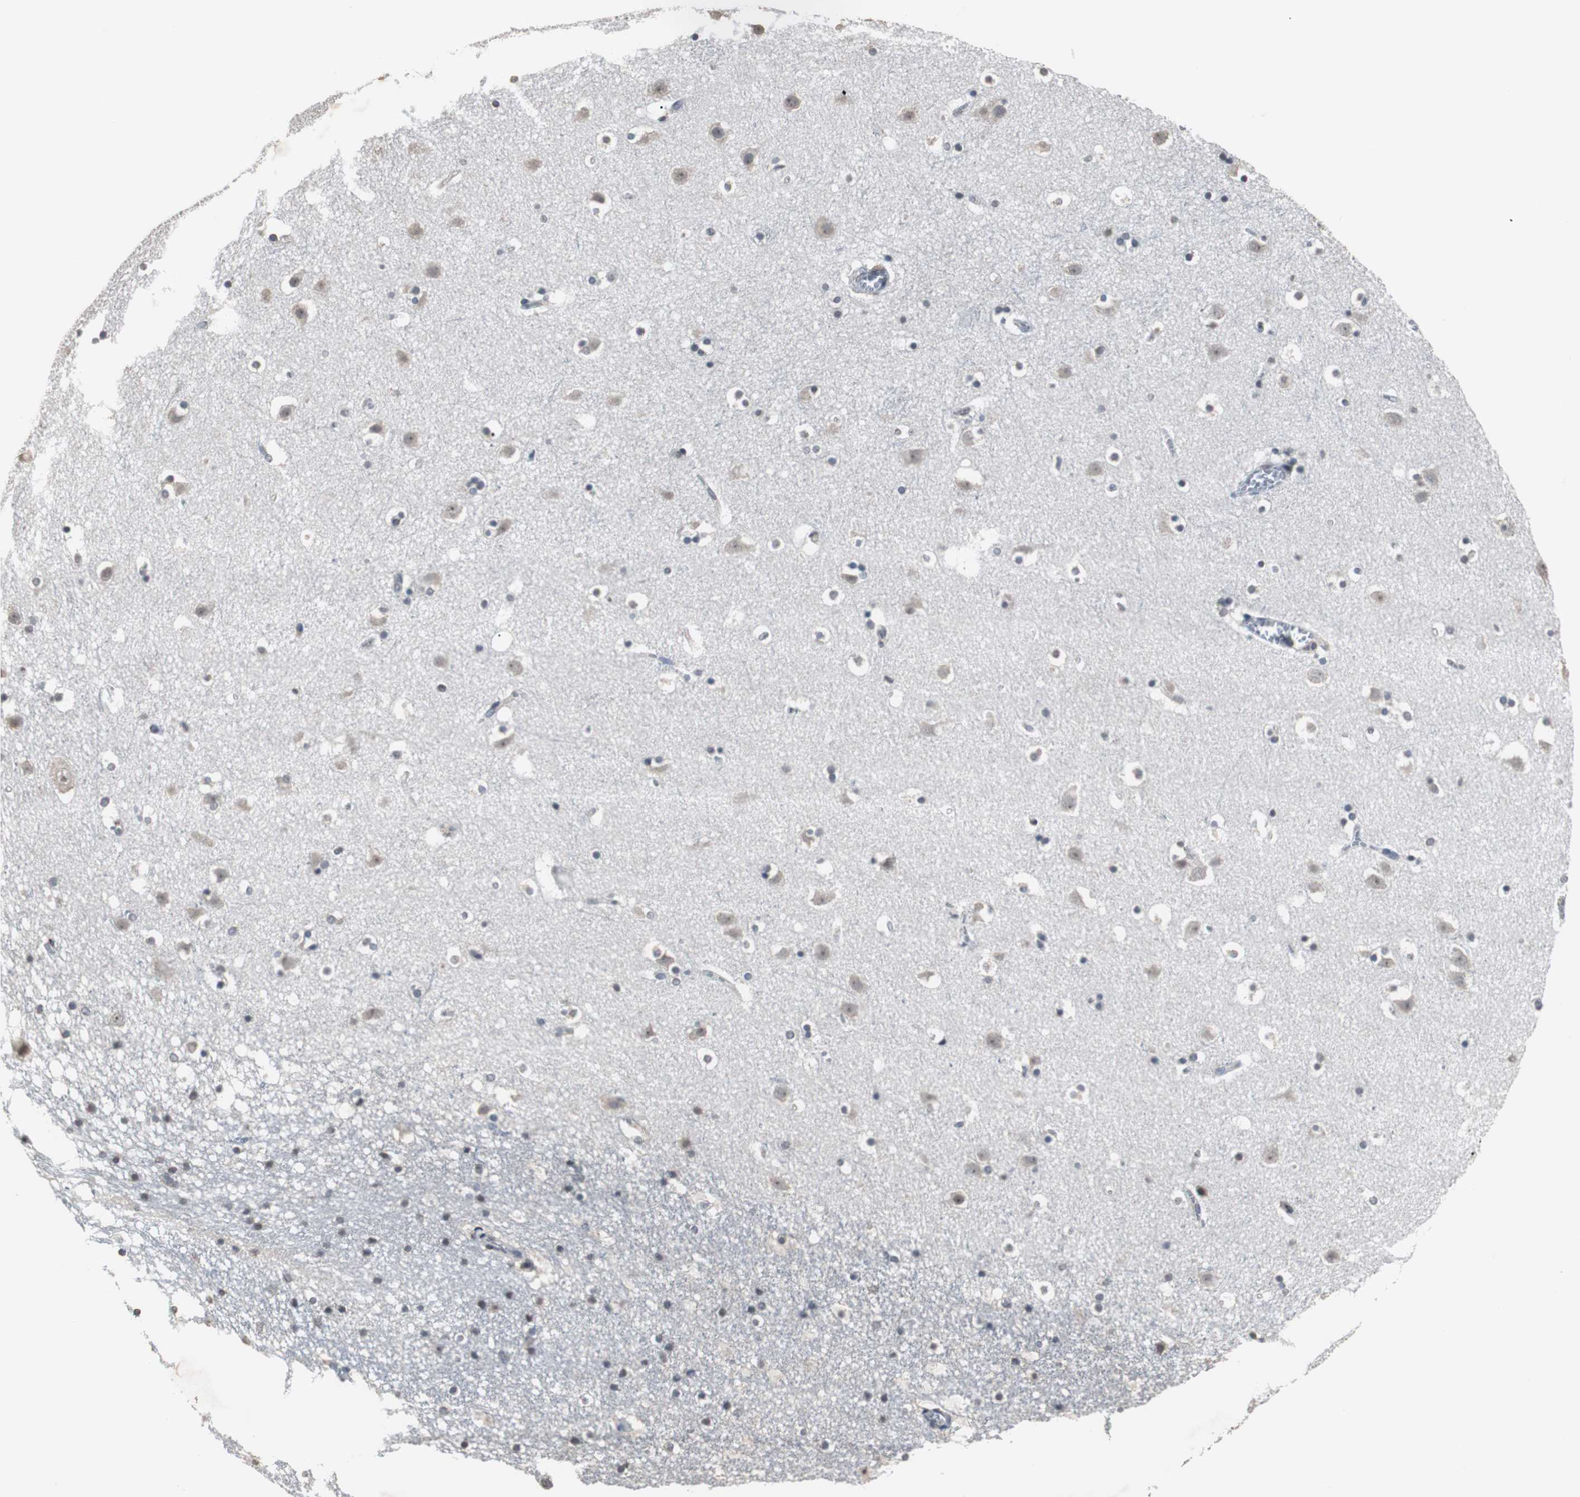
{"staining": {"intensity": "weak", "quantity": "<25%", "location": "nuclear"}, "tissue": "caudate", "cell_type": "Glial cells", "image_type": "normal", "snomed": [{"axis": "morphology", "description": "Normal tissue, NOS"}, {"axis": "topography", "description": "Lateral ventricle wall"}], "caption": "Caudate was stained to show a protein in brown. There is no significant expression in glial cells. The staining was performed using DAB (3,3'-diaminobenzidine) to visualize the protein expression in brown, while the nuclei were stained in blue with hematoxylin (Magnification: 20x).", "gene": "TOP2A", "patient": {"sex": "male", "age": 45}}